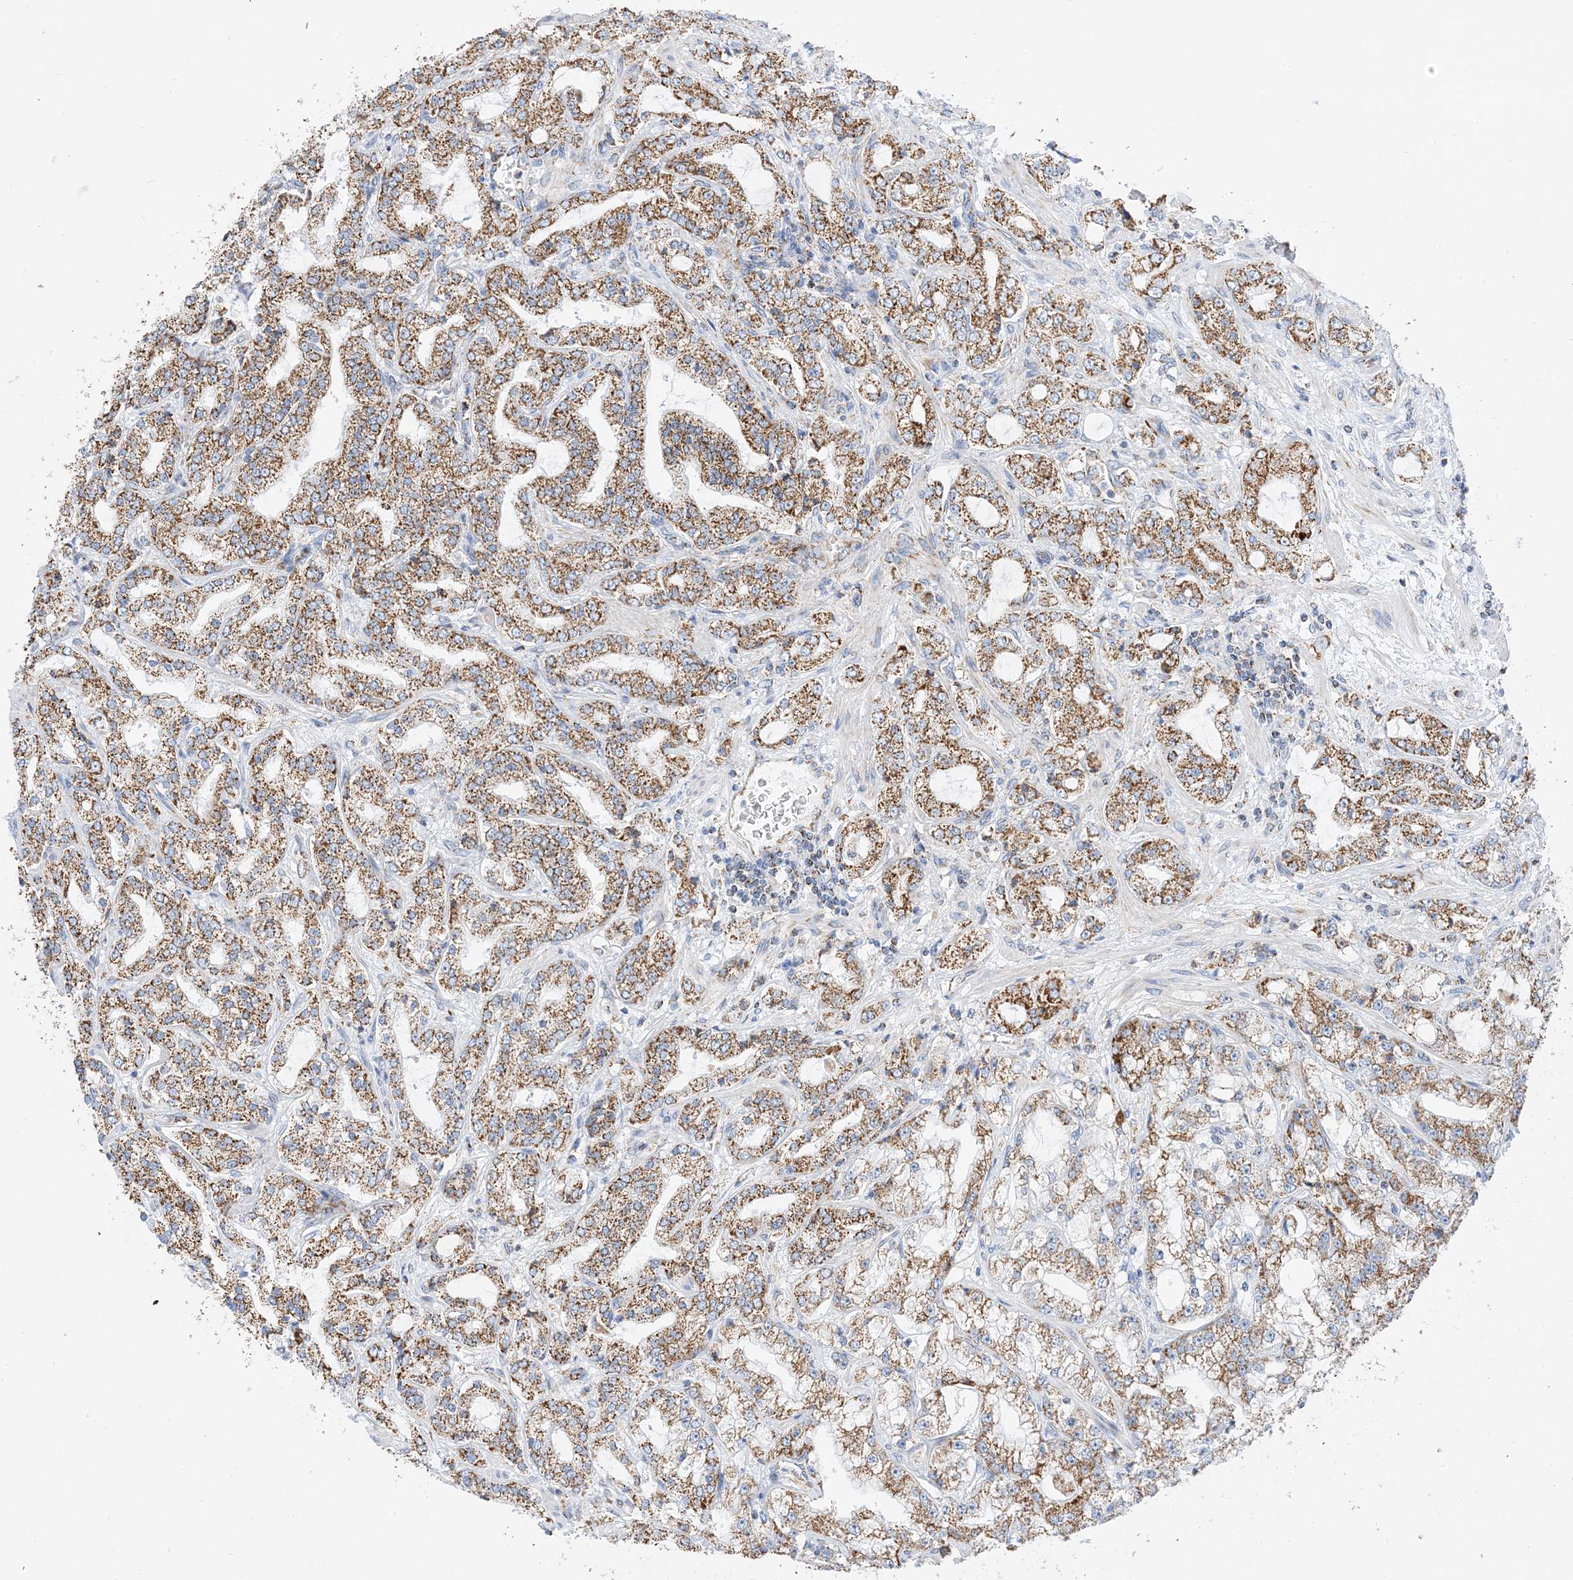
{"staining": {"intensity": "strong", "quantity": ">75%", "location": "cytoplasmic/membranous"}, "tissue": "prostate cancer", "cell_type": "Tumor cells", "image_type": "cancer", "snomed": [{"axis": "morphology", "description": "Adenocarcinoma, High grade"}, {"axis": "topography", "description": "Prostate"}], "caption": "The photomicrograph demonstrates immunohistochemical staining of prostate cancer. There is strong cytoplasmic/membranous positivity is identified in about >75% of tumor cells. (DAB (3,3'-diaminobenzidine) = brown stain, brightfield microscopy at high magnification).", "gene": "CAPN13", "patient": {"sex": "male", "age": 64}}